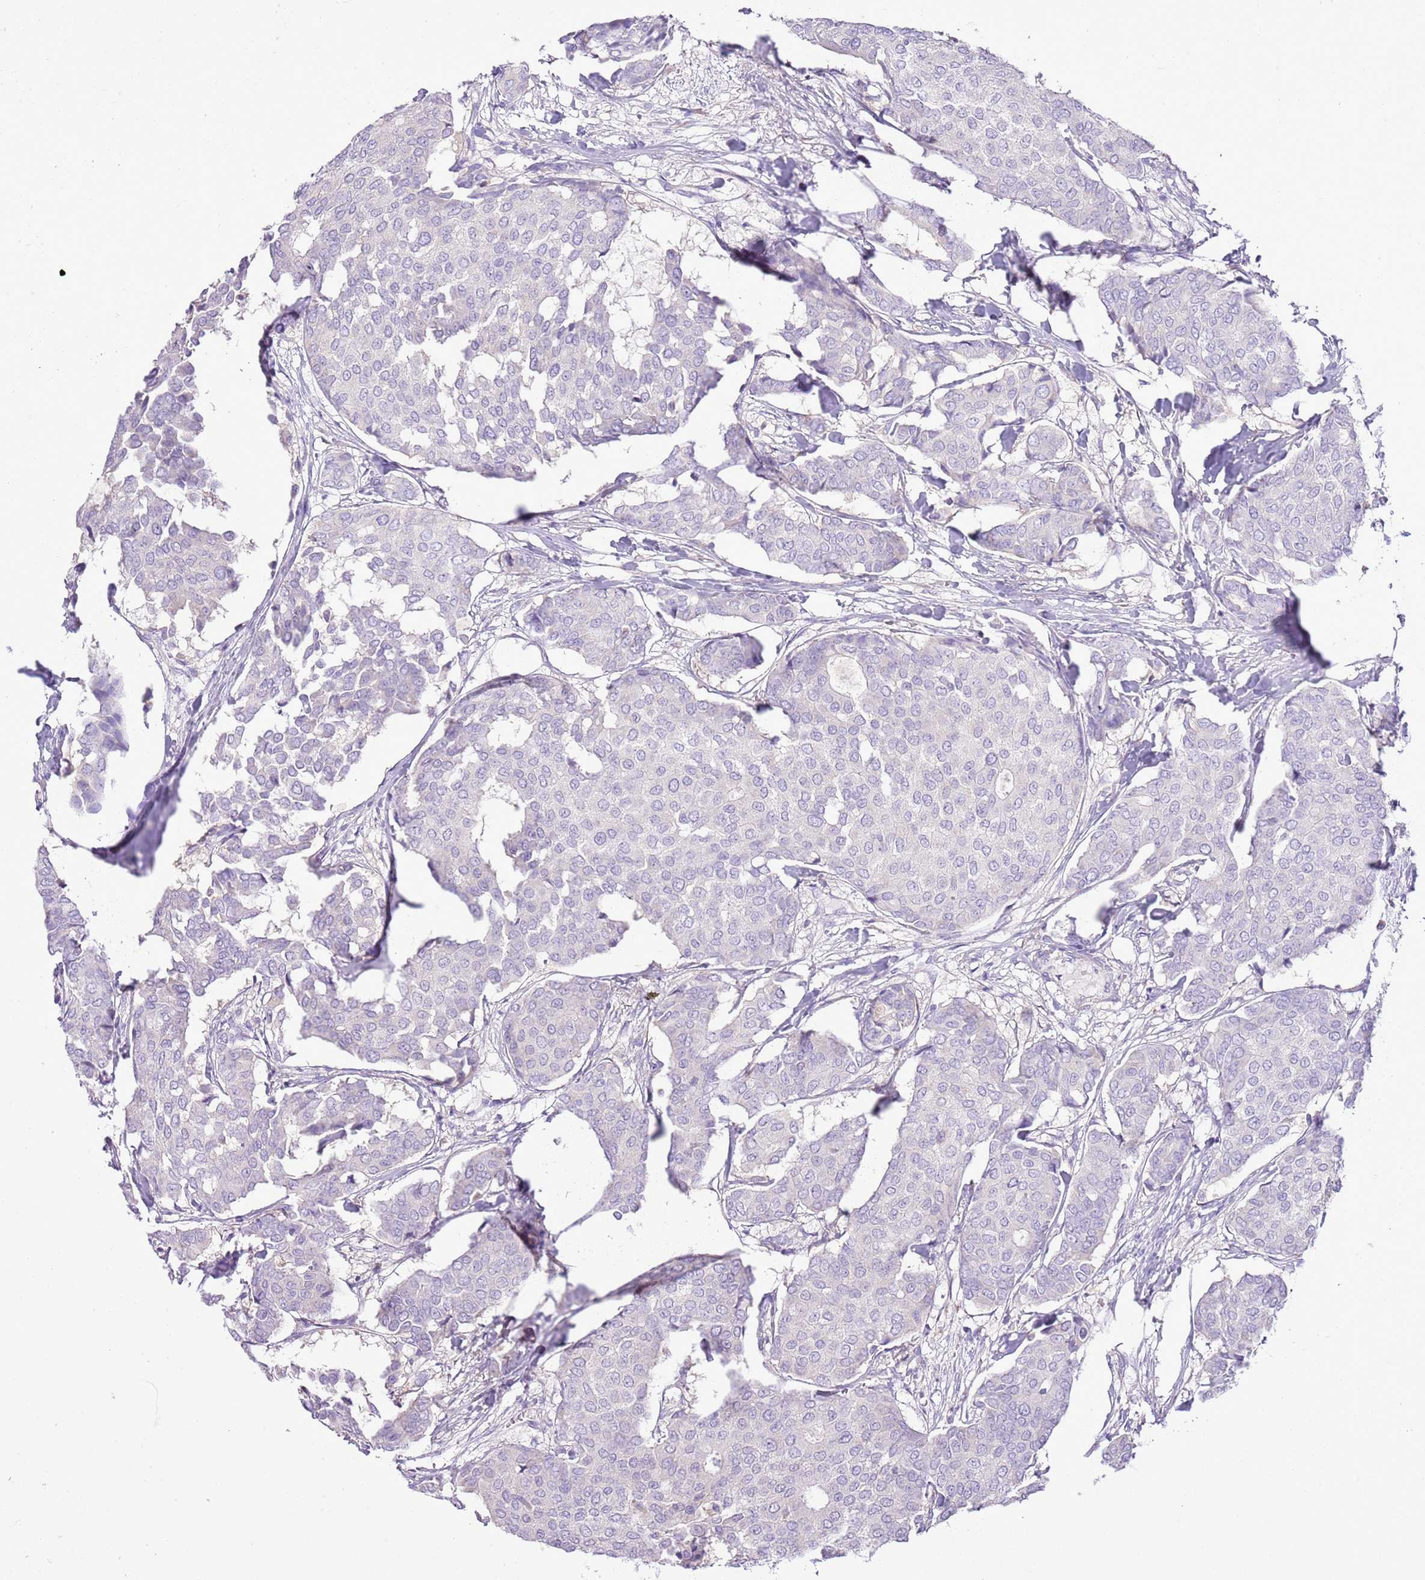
{"staining": {"intensity": "negative", "quantity": "none", "location": "none"}, "tissue": "breast cancer", "cell_type": "Tumor cells", "image_type": "cancer", "snomed": [{"axis": "morphology", "description": "Duct carcinoma"}, {"axis": "topography", "description": "Breast"}], "caption": "Human breast cancer stained for a protein using immunohistochemistry shows no staining in tumor cells.", "gene": "AAR2", "patient": {"sex": "female", "age": 75}}